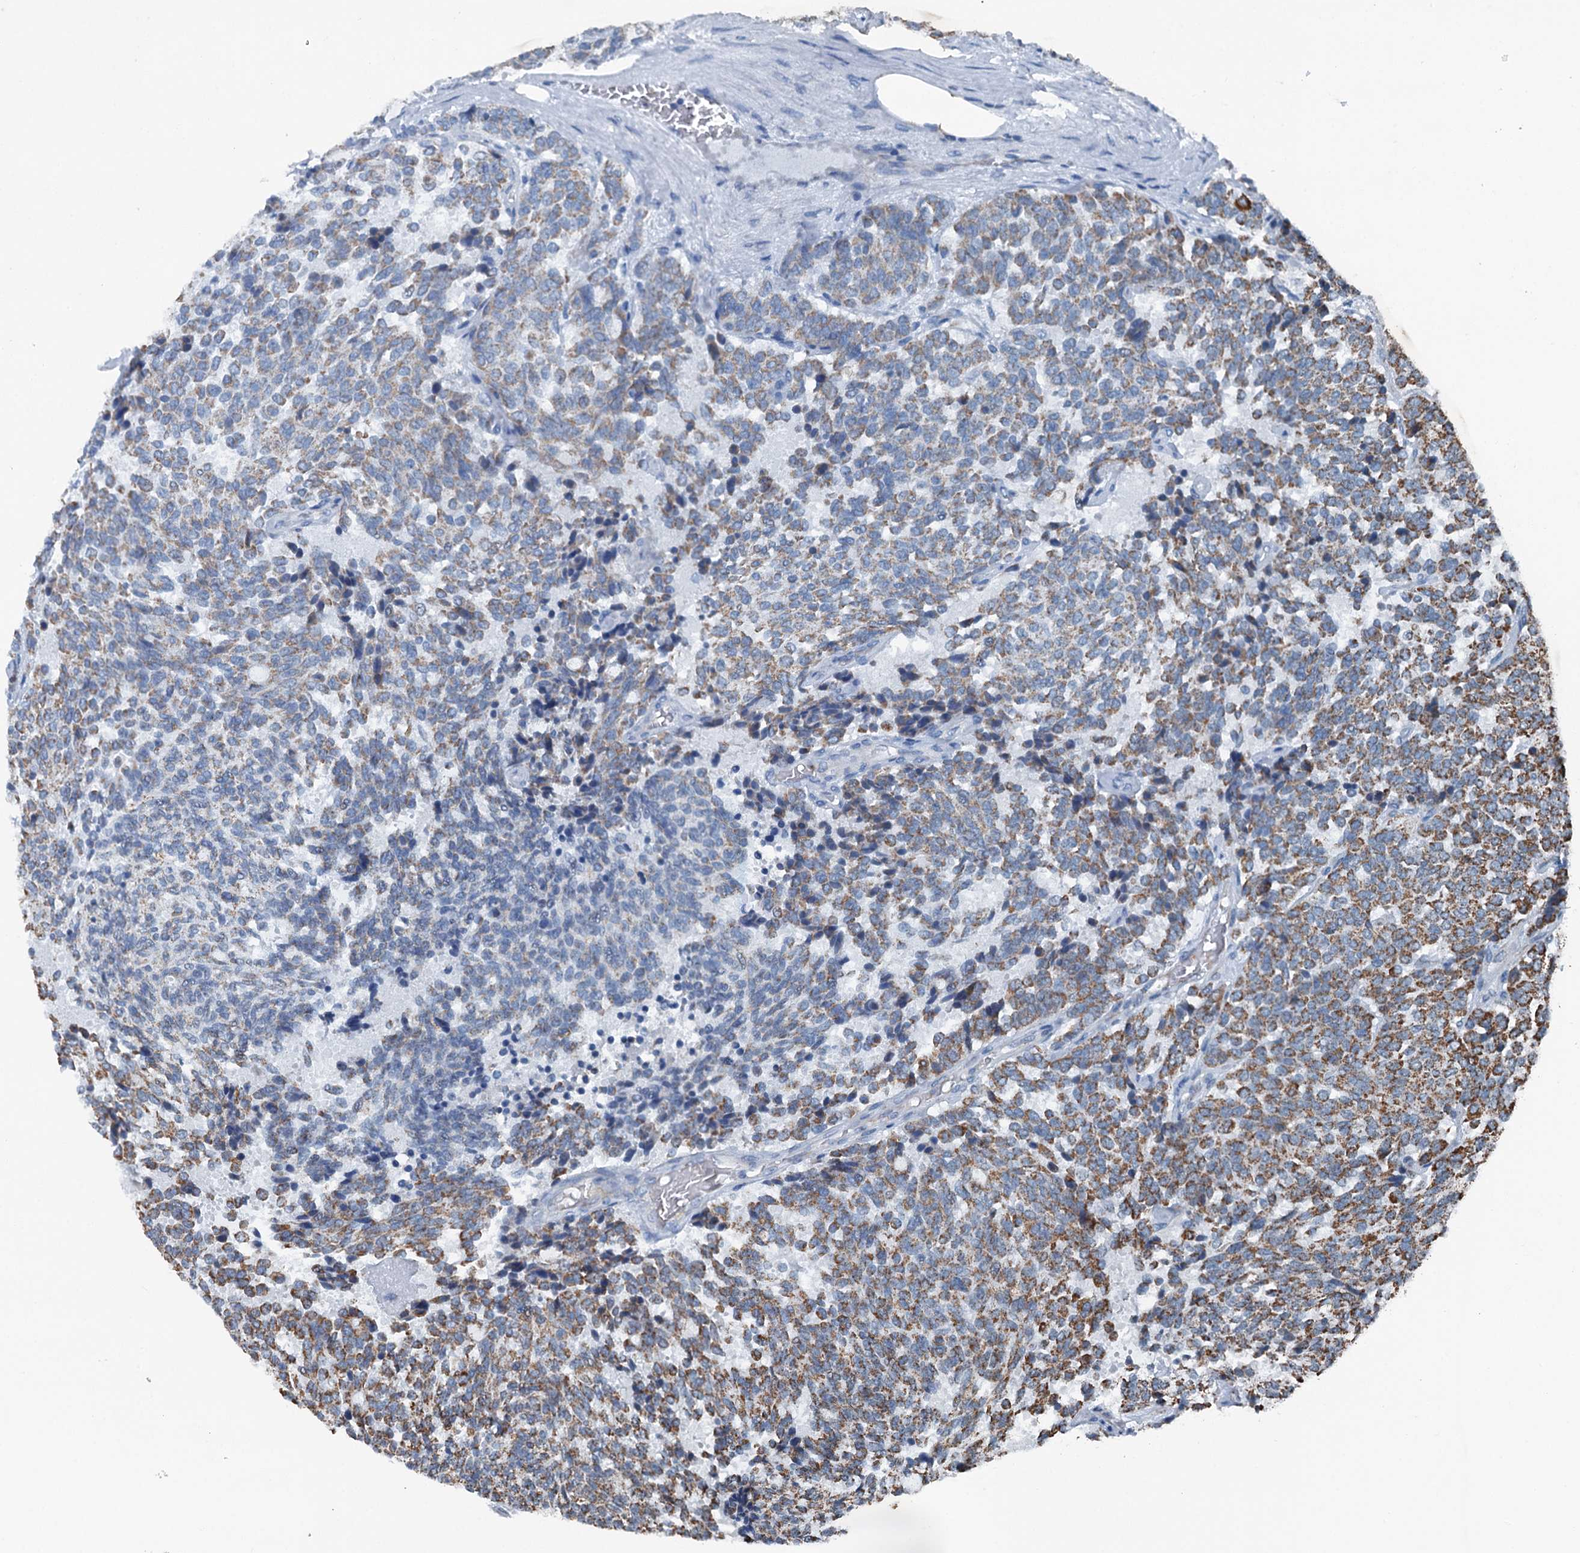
{"staining": {"intensity": "moderate", "quantity": ">75%", "location": "cytoplasmic/membranous"}, "tissue": "carcinoid", "cell_type": "Tumor cells", "image_type": "cancer", "snomed": [{"axis": "morphology", "description": "Carcinoid, malignant, NOS"}, {"axis": "topography", "description": "Pancreas"}], "caption": "Immunohistochemistry (IHC) of carcinoid reveals medium levels of moderate cytoplasmic/membranous positivity in about >75% of tumor cells. The staining is performed using DAB brown chromogen to label protein expression. The nuclei are counter-stained blue using hematoxylin.", "gene": "TRPT1", "patient": {"sex": "female", "age": 54}}